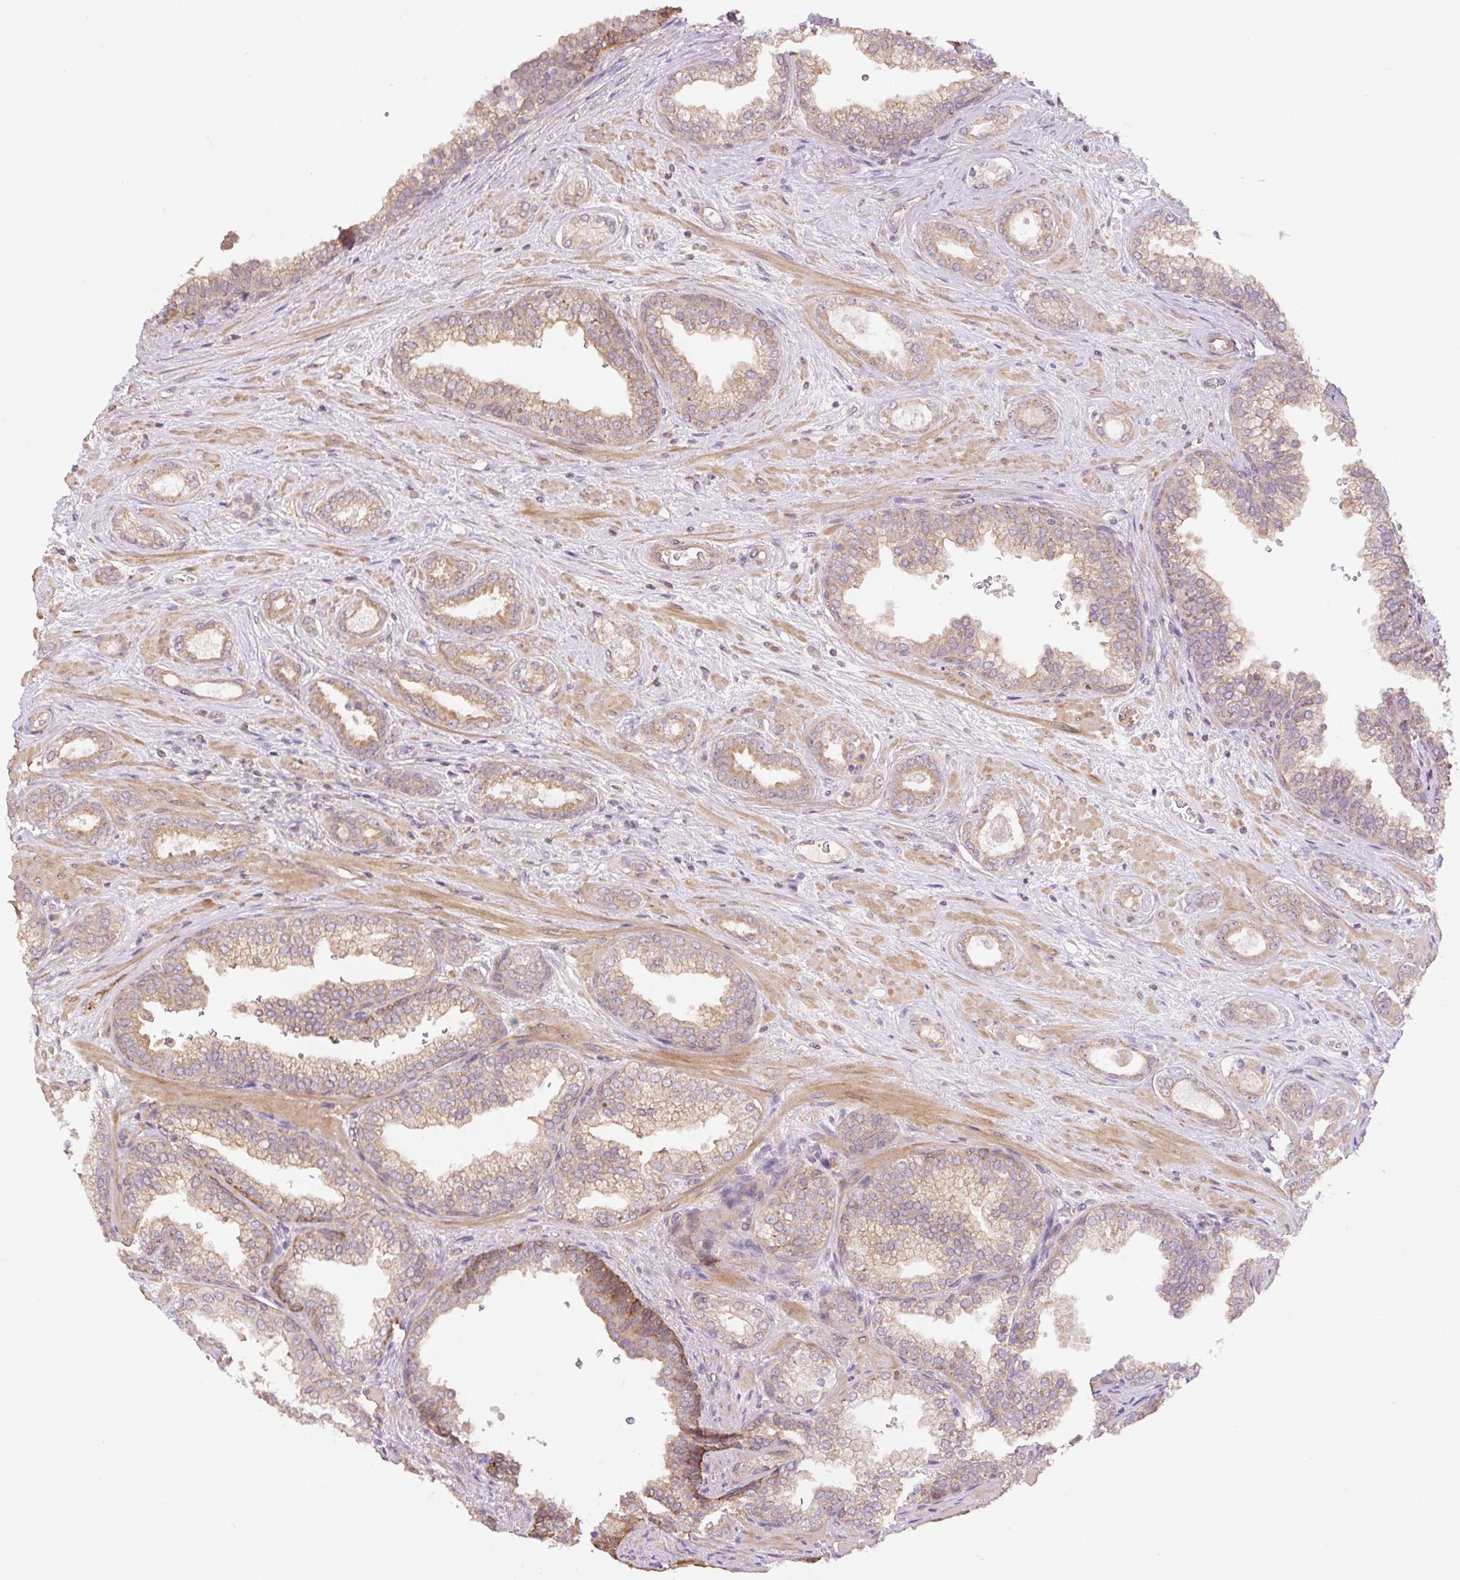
{"staining": {"intensity": "moderate", "quantity": ">75%", "location": "cytoplasmic/membranous"}, "tissue": "prostate cancer", "cell_type": "Tumor cells", "image_type": "cancer", "snomed": [{"axis": "morphology", "description": "Adenocarcinoma, High grade"}, {"axis": "topography", "description": "Prostate"}], "caption": "Immunohistochemical staining of adenocarcinoma (high-grade) (prostate) demonstrates moderate cytoplasmic/membranous protein staining in approximately >75% of tumor cells.", "gene": "COX8A", "patient": {"sex": "male", "age": 58}}